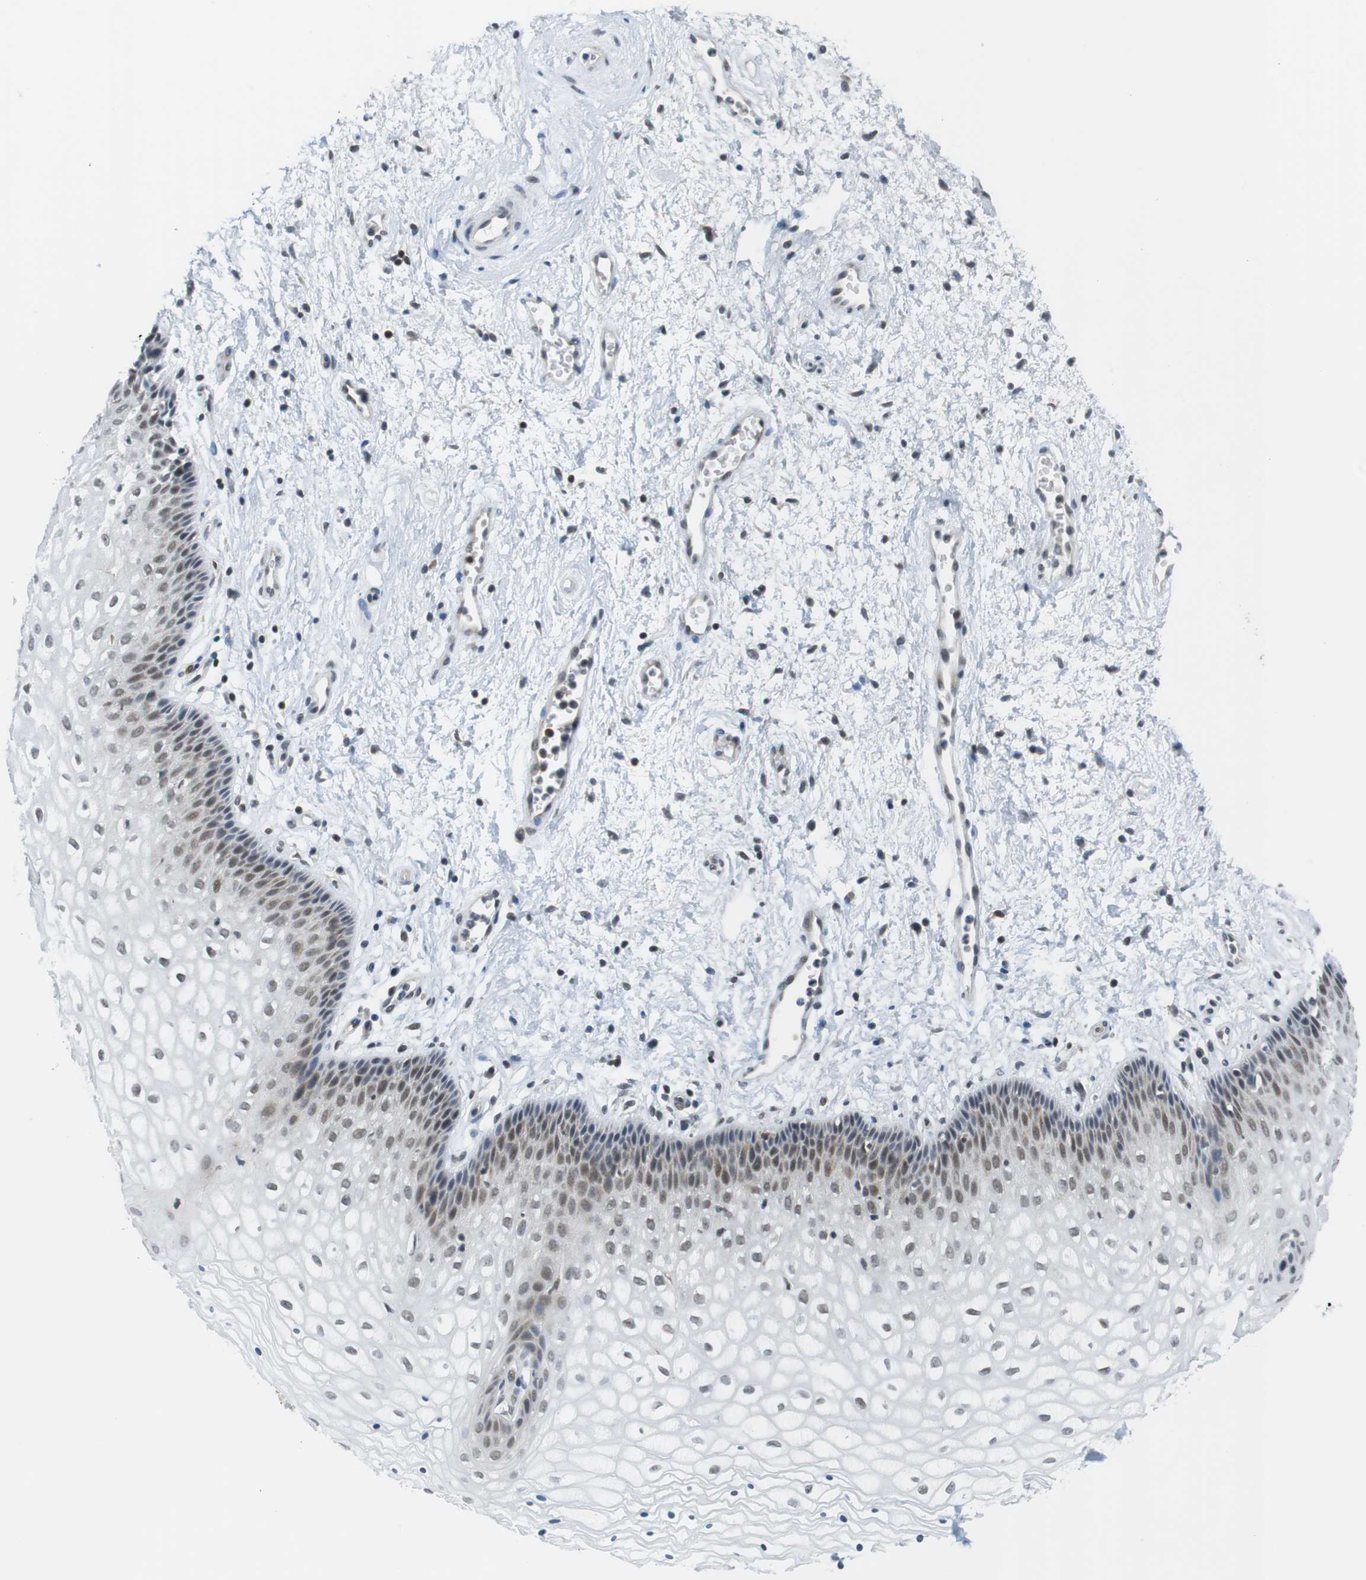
{"staining": {"intensity": "moderate", "quantity": "25%-75%", "location": "nuclear"}, "tissue": "vagina", "cell_type": "Squamous epithelial cells", "image_type": "normal", "snomed": [{"axis": "morphology", "description": "Normal tissue, NOS"}, {"axis": "topography", "description": "Vagina"}], "caption": "Immunohistochemical staining of benign human vagina demonstrates moderate nuclear protein staining in approximately 25%-75% of squamous epithelial cells.", "gene": "BRD4", "patient": {"sex": "female", "age": 34}}